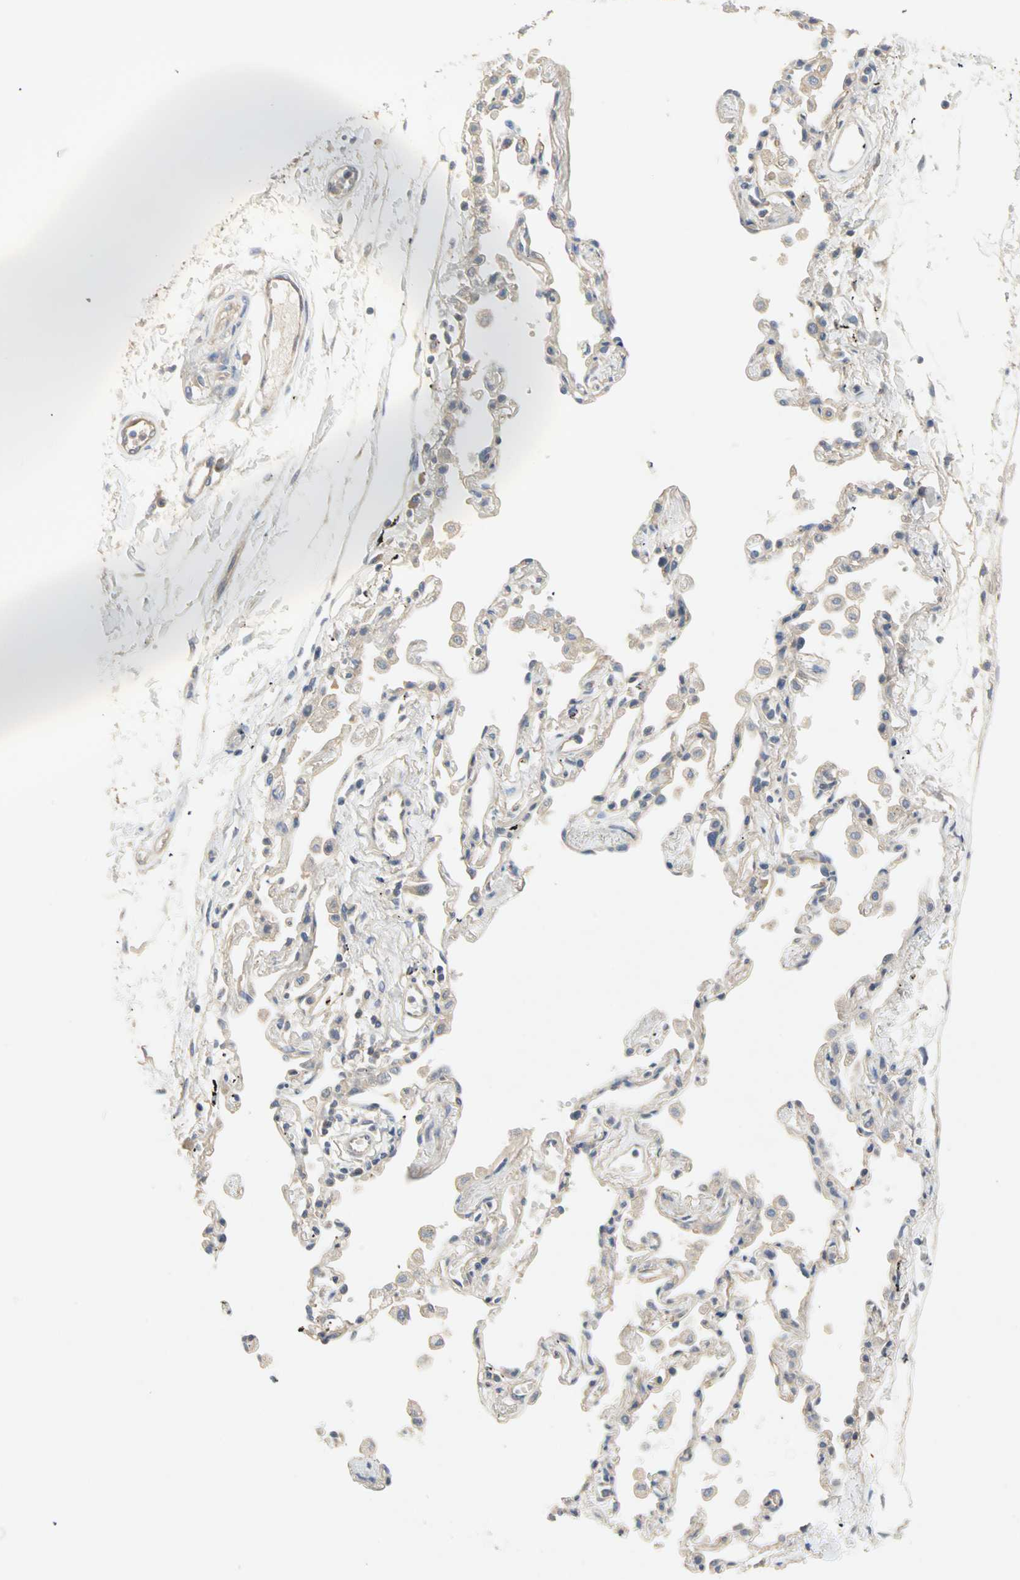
{"staining": {"intensity": "negative", "quantity": "none", "location": "none"}, "tissue": "adipose tissue", "cell_type": "Adipocytes", "image_type": "normal", "snomed": [{"axis": "morphology", "description": "Normal tissue, NOS"}, {"axis": "morphology", "description": "Adenocarcinoma, NOS"}, {"axis": "topography", "description": "Cartilage tissue"}, {"axis": "topography", "description": "Bronchus"}, {"axis": "topography", "description": "Lung"}], "caption": "Micrograph shows no significant protein expression in adipocytes of unremarkable adipose tissue.", "gene": "PDE8A", "patient": {"sex": "female", "age": 67}}